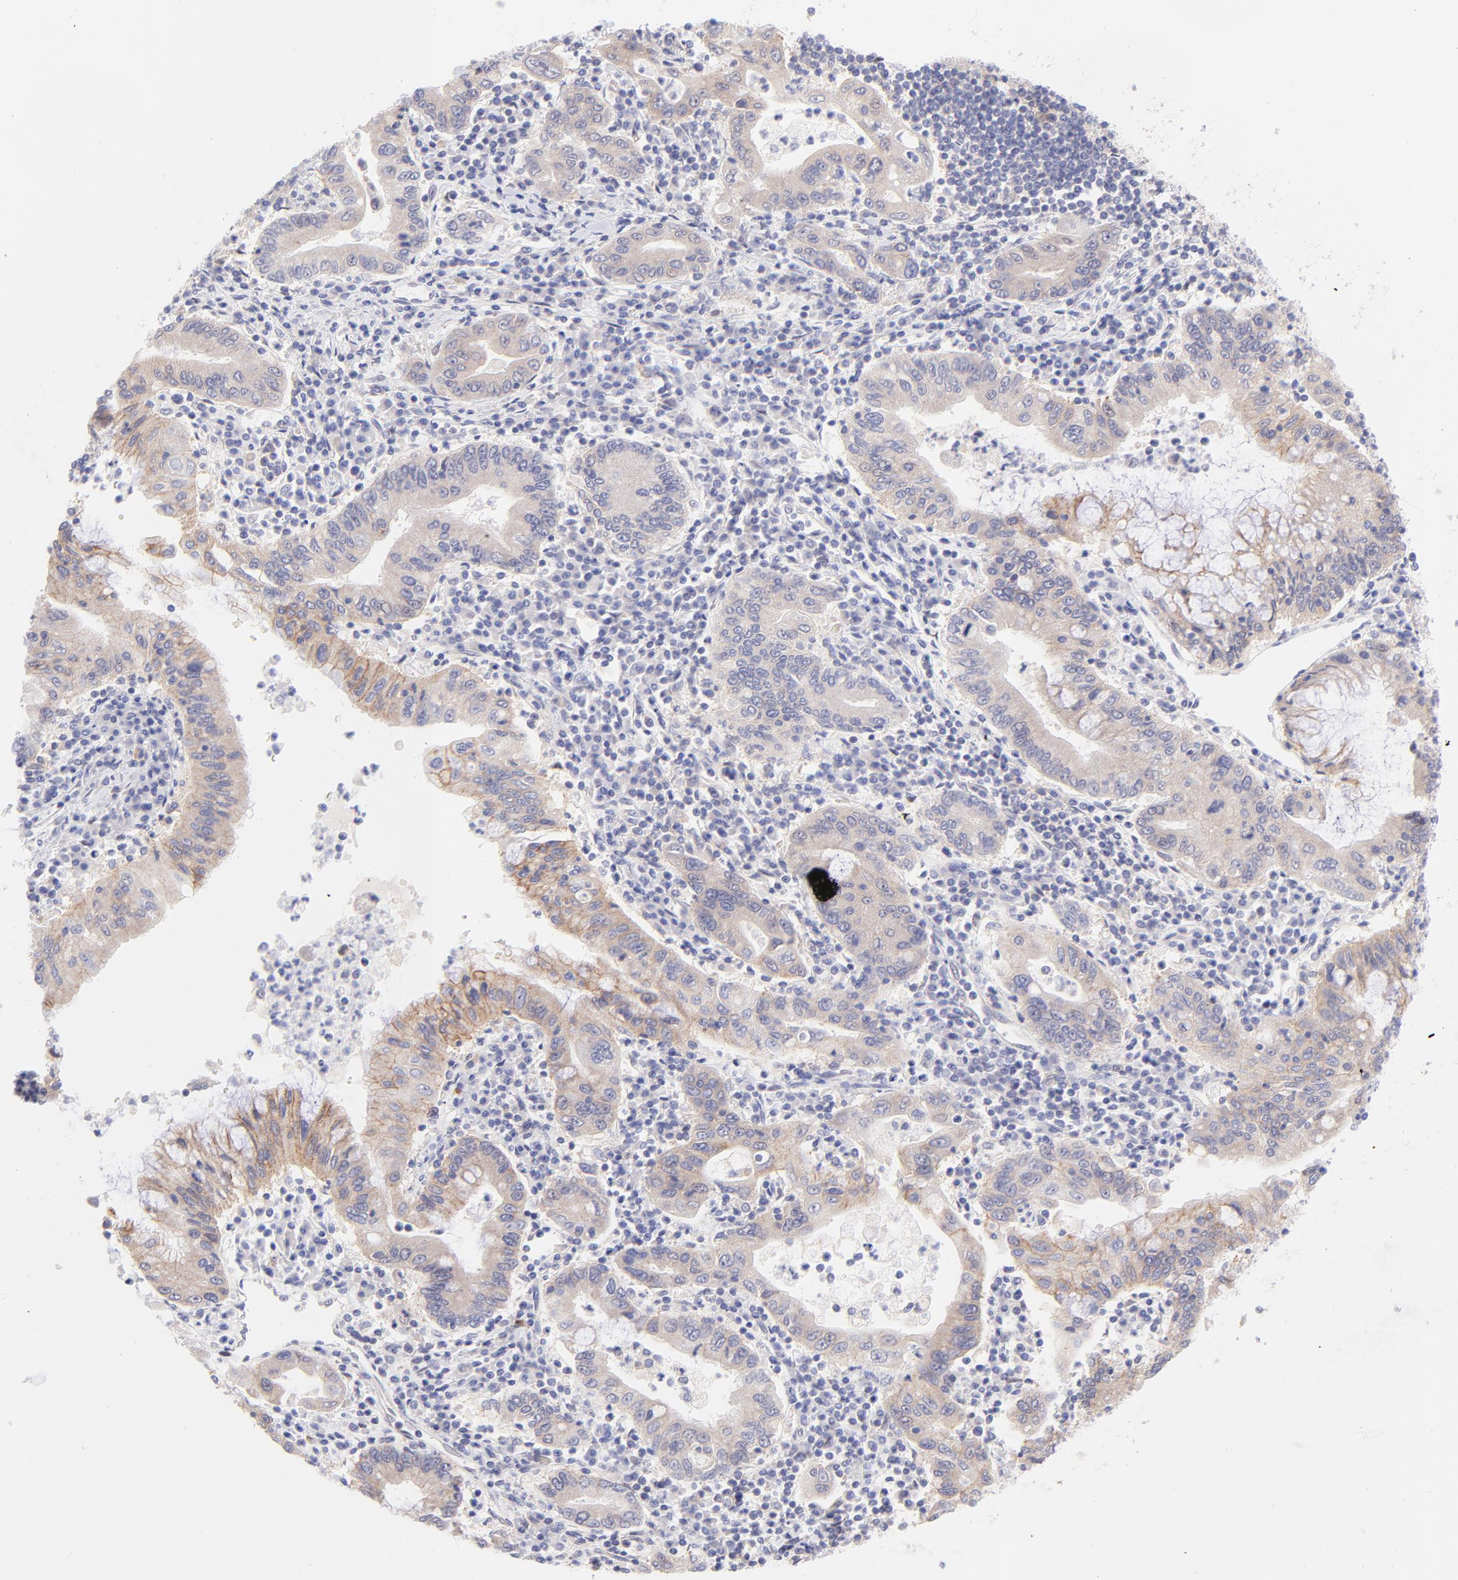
{"staining": {"intensity": "weak", "quantity": ">75%", "location": "cytoplasmic/membranous"}, "tissue": "stomach cancer", "cell_type": "Tumor cells", "image_type": "cancer", "snomed": [{"axis": "morphology", "description": "Normal tissue, NOS"}, {"axis": "morphology", "description": "Adenocarcinoma, NOS"}, {"axis": "topography", "description": "Esophagus"}, {"axis": "topography", "description": "Stomach, upper"}, {"axis": "topography", "description": "Peripheral nerve tissue"}], "caption": "Protein positivity by immunohistochemistry exhibits weak cytoplasmic/membranous positivity in approximately >75% of tumor cells in adenocarcinoma (stomach). Using DAB (brown) and hematoxylin (blue) stains, captured at high magnification using brightfield microscopy.", "gene": "PBDC1", "patient": {"sex": "male", "age": 62}}